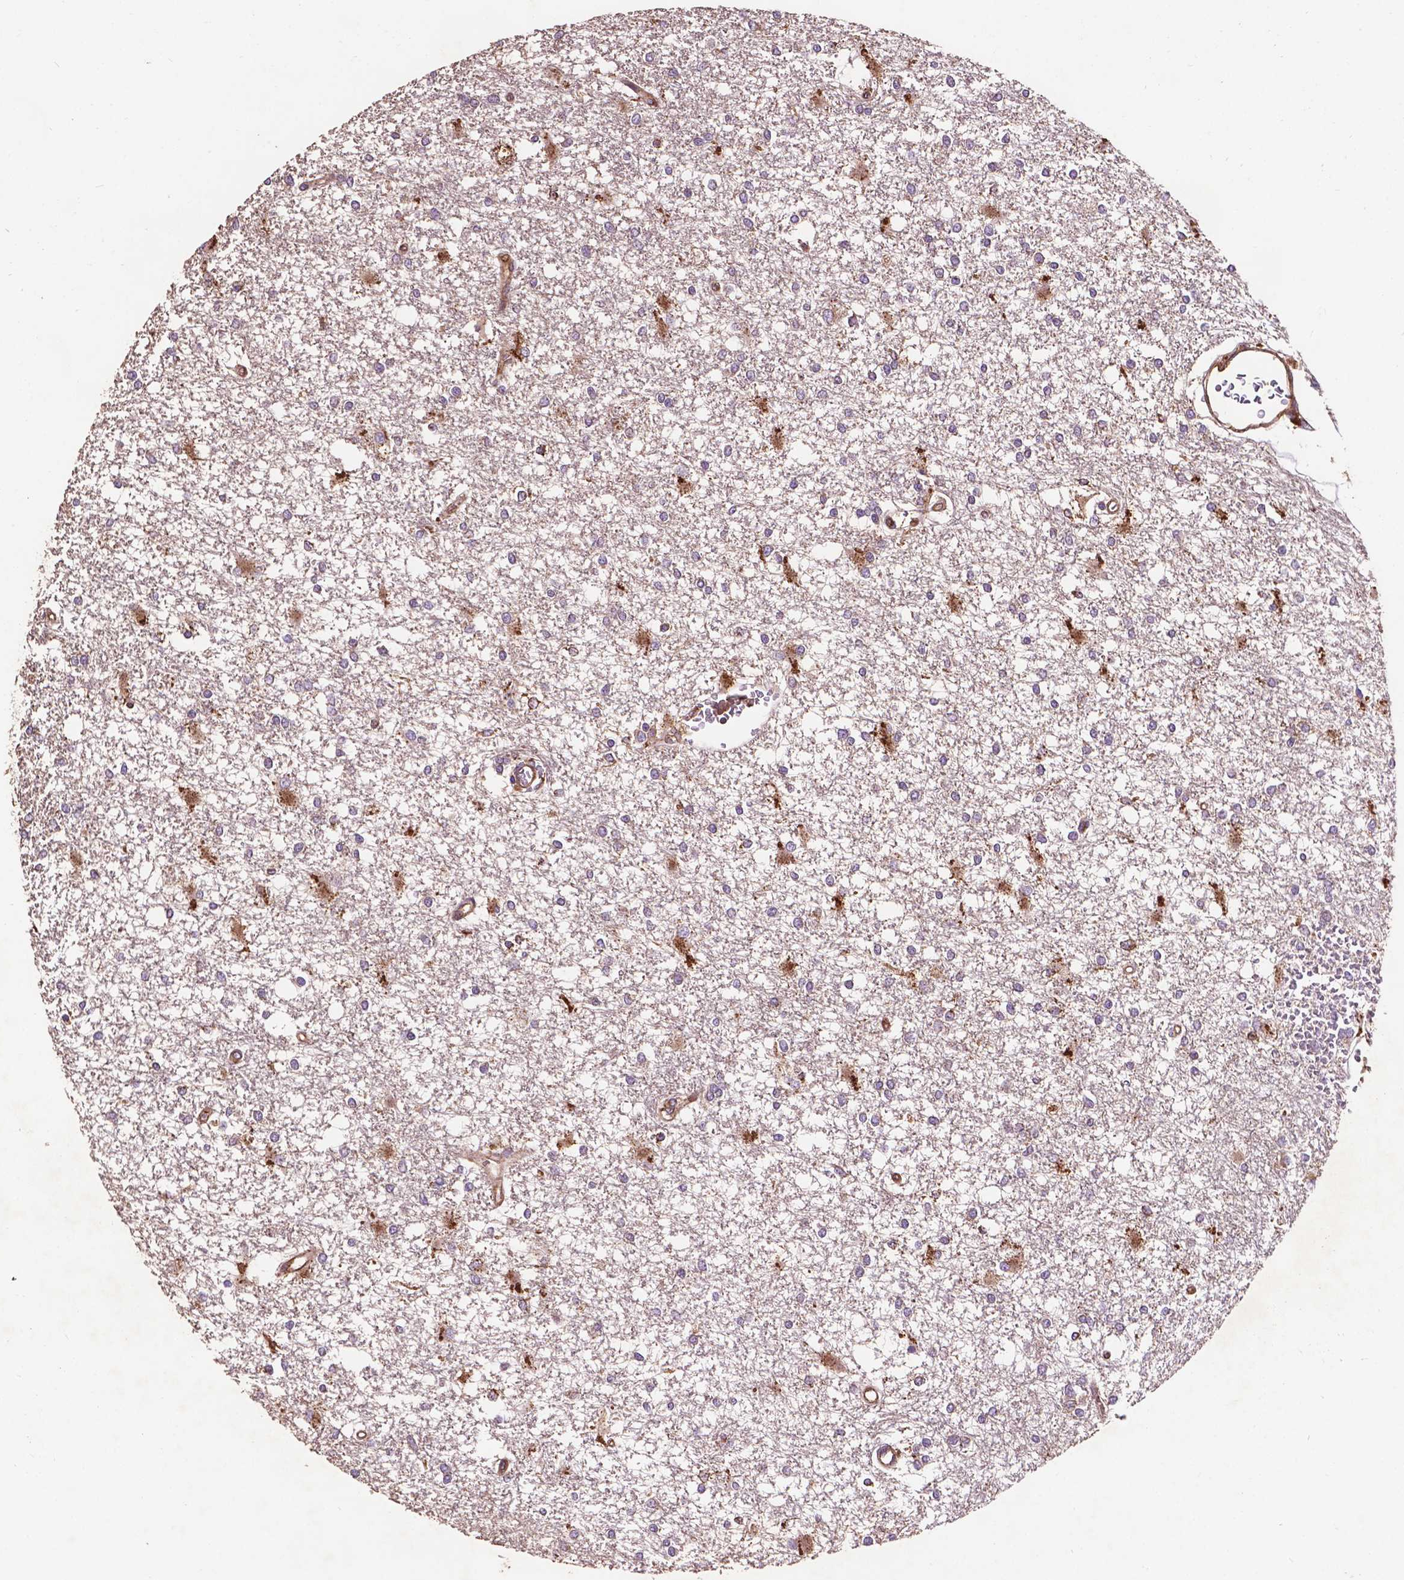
{"staining": {"intensity": "moderate", "quantity": "<25%", "location": "cytoplasmic/membranous"}, "tissue": "glioma", "cell_type": "Tumor cells", "image_type": "cancer", "snomed": [{"axis": "morphology", "description": "Glioma, malignant, High grade"}, {"axis": "topography", "description": "Cerebral cortex"}], "caption": "IHC of malignant glioma (high-grade) demonstrates low levels of moderate cytoplasmic/membranous expression in about <25% of tumor cells. (DAB IHC with brightfield microscopy, high magnification).", "gene": "CCDC71L", "patient": {"sex": "male", "age": 79}}